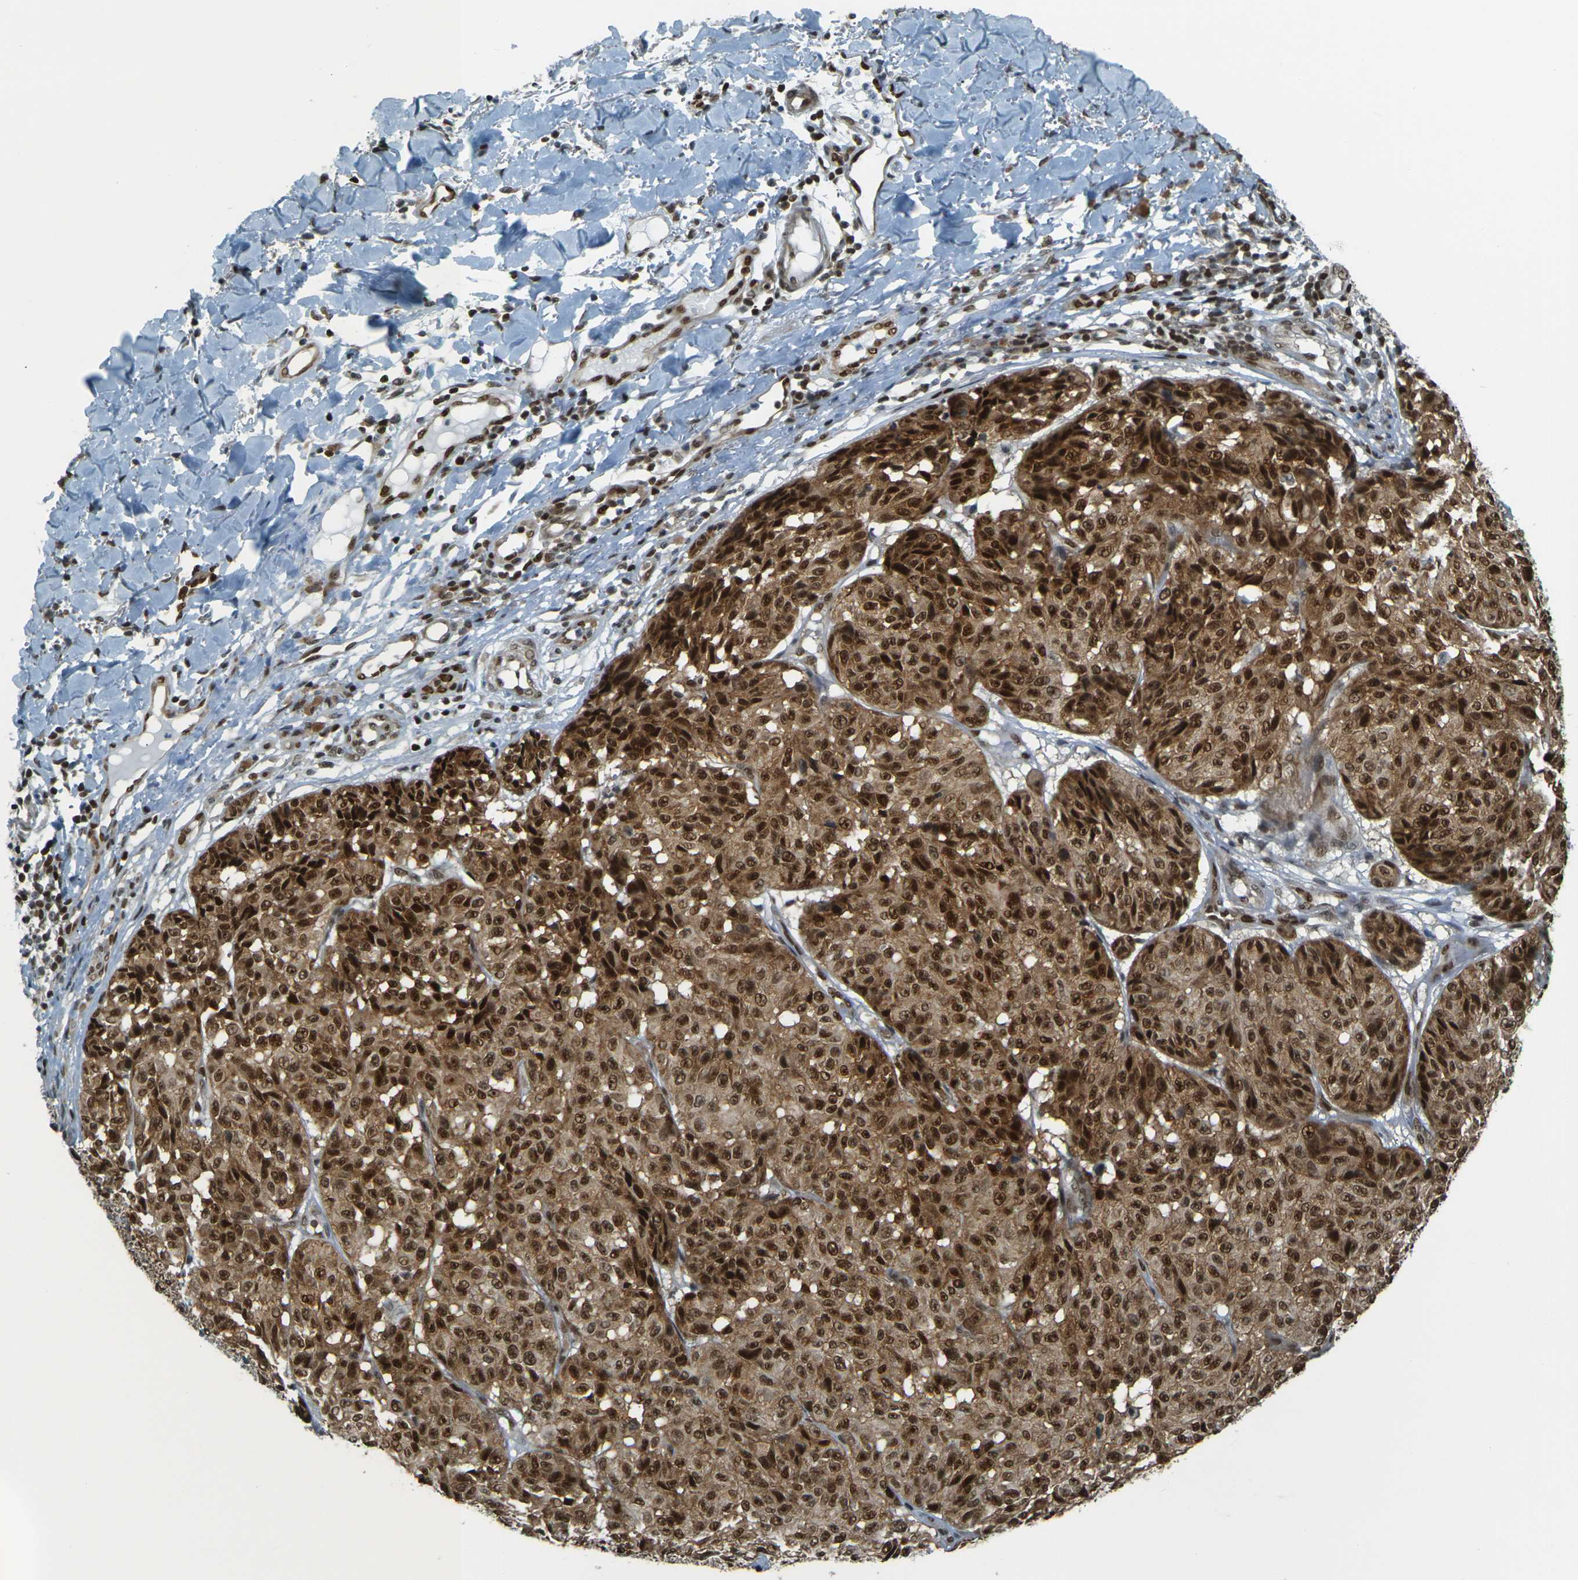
{"staining": {"intensity": "strong", "quantity": ">75%", "location": "cytoplasmic/membranous,nuclear"}, "tissue": "melanoma", "cell_type": "Tumor cells", "image_type": "cancer", "snomed": [{"axis": "morphology", "description": "Malignant melanoma, NOS"}, {"axis": "topography", "description": "Skin"}], "caption": "The histopathology image displays a brown stain indicating the presence of a protein in the cytoplasmic/membranous and nuclear of tumor cells in melanoma.", "gene": "NHEJ1", "patient": {"sex": "female", "age": 46}}